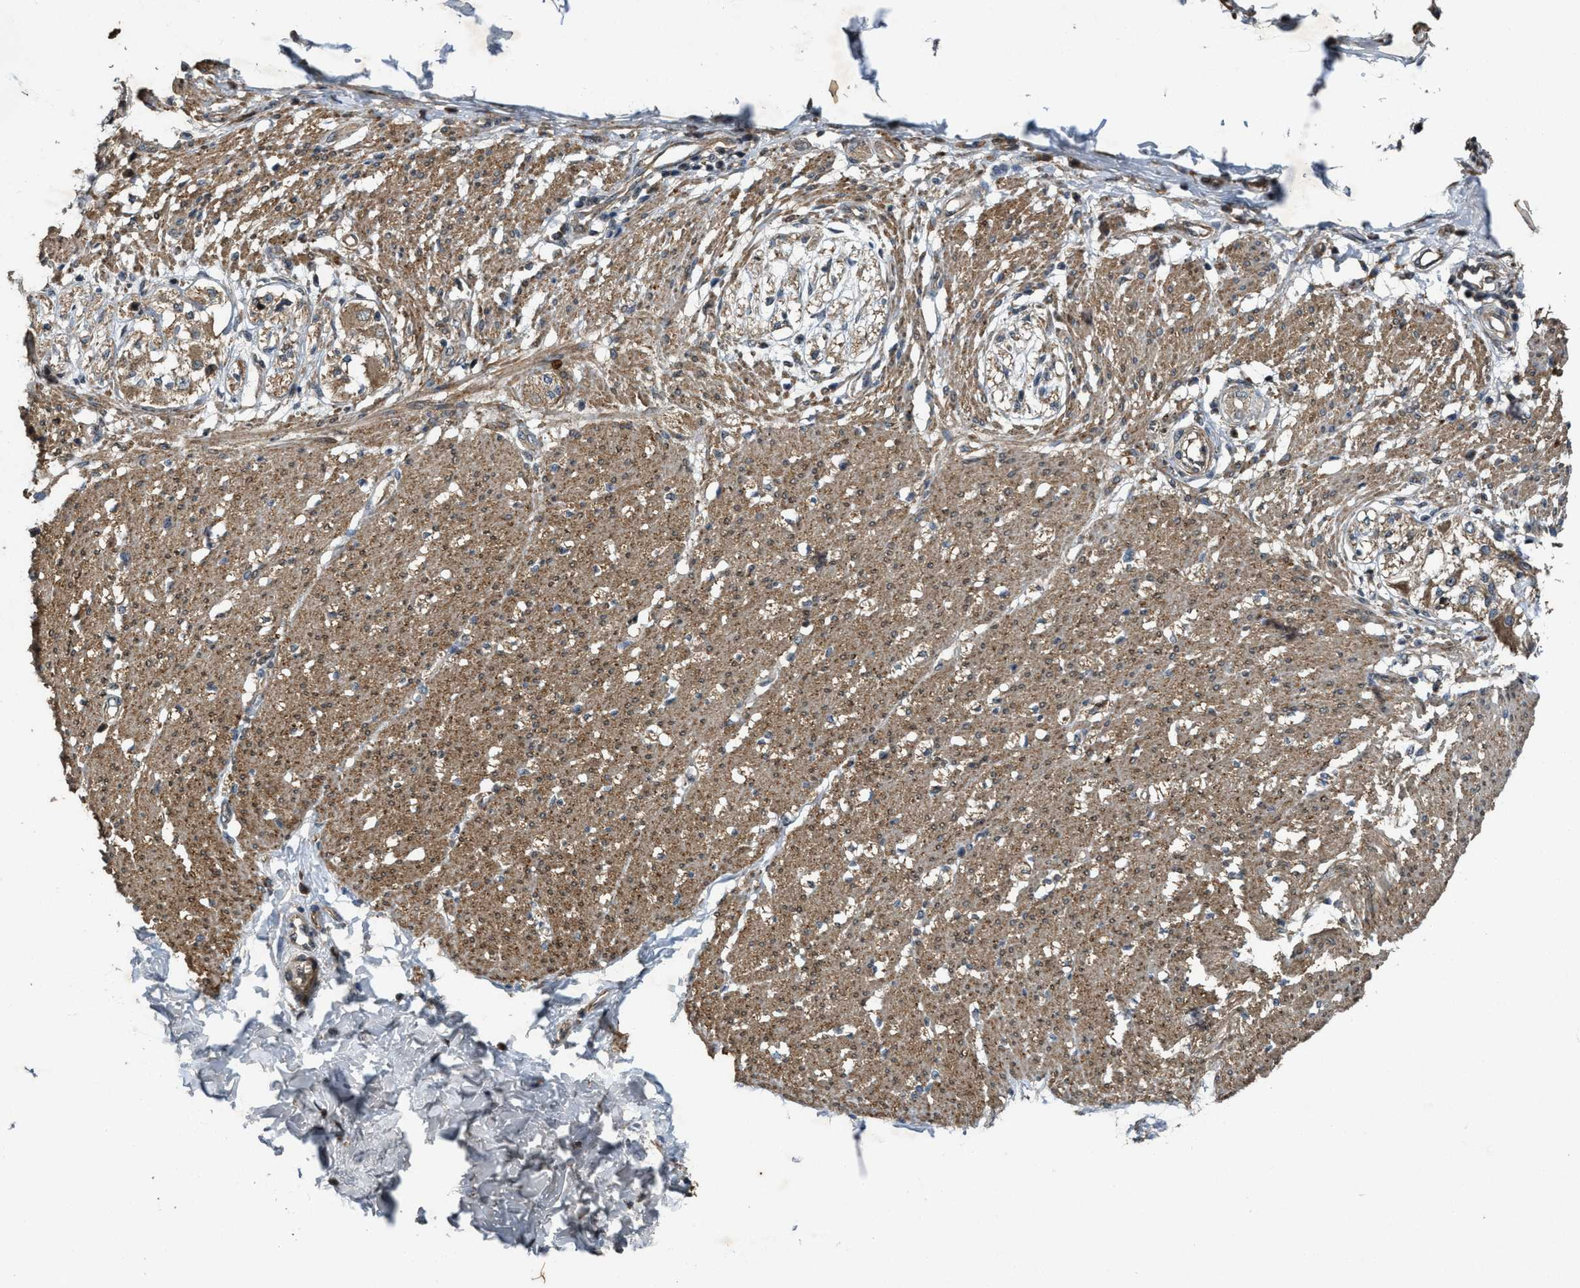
{"staining": {"intensity": "moderate", "quantity": ">75%", "location": "cytoplasmic/membranous"}, "tissue": "smooth muscle", "cell_type": "Smooth muscle cells", "image_type": "normal", "snomed": [{"axis": "morphology", "description": "Normal tissue, NOS"}, {"axis": "morphology", "description": "Adenocarcinoma, NOS"}, {"axis": "topography", "description": "Colon"}, {"axis": "topography", "description": "Peripheral nerve tissue"}], "caption": "Immunohistochemistry (IHC) (DAB) staining of benign human smooth muscle shows moderate cytoplasmic/membranous protein staining in approximately >75% of smooth muscle cells.", "gene": "PDP2", "patient": {"sex": "male", "age": 14}}